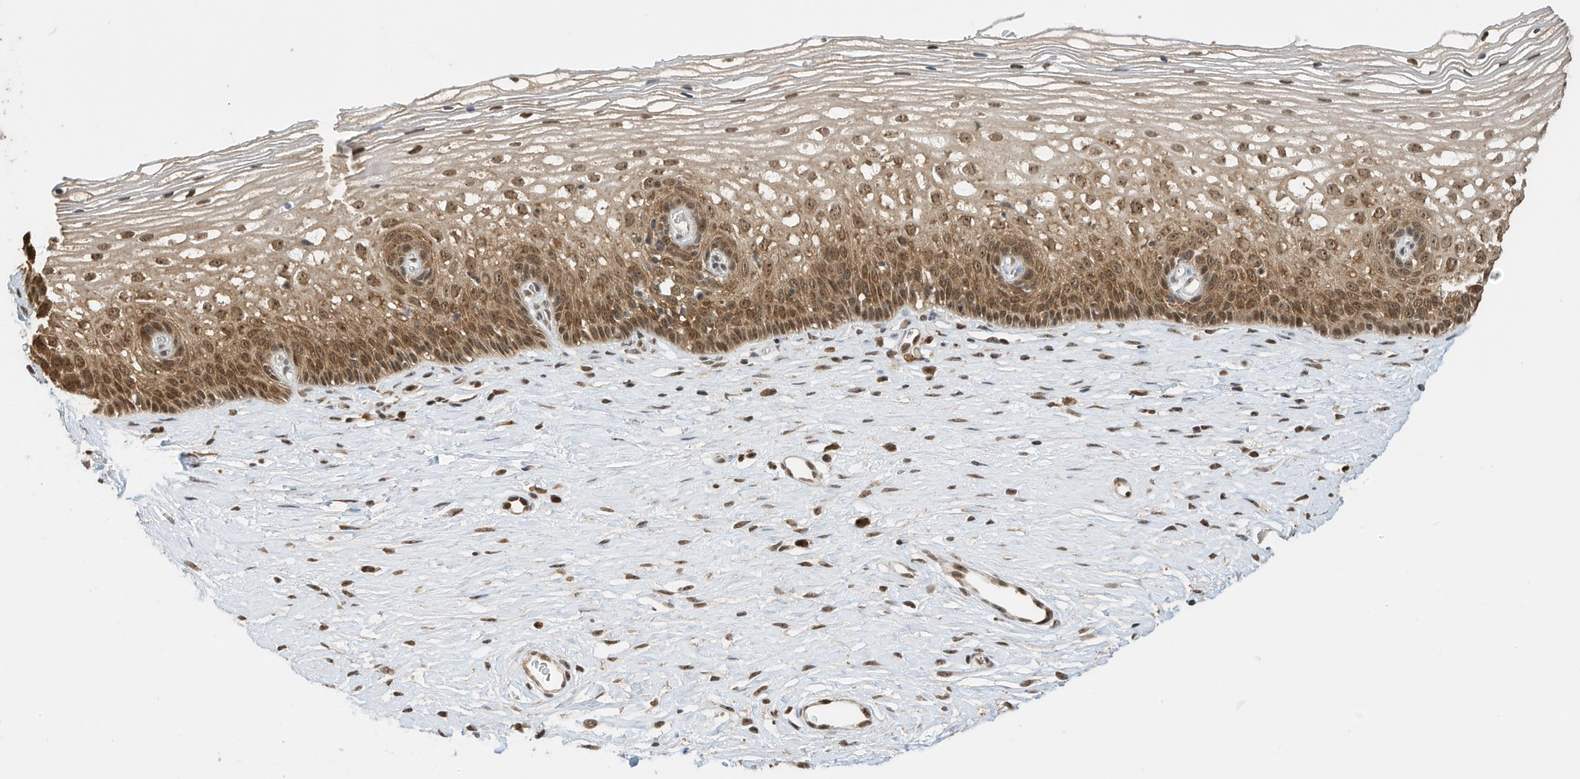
{"staining": {"intensity": "moderate", "quantity": ">75%", "location": "nuclear"}, "tissue": "cervix", "cell_type": "Glandular cells", "image_type": "normal", "snomed": [{"axis": "morphology", "description": "Normal tissue, NOS"}, {"axis": "topography", "description": "Cervix"}], "caption": "Immunohistochemistry of unremarkable human cervix shows medium levels of moderate nuclear positivity in approximately >75% of glandular cells.", "gene": "ZNF195", "patient": {"sex": "female", "age": 33}}